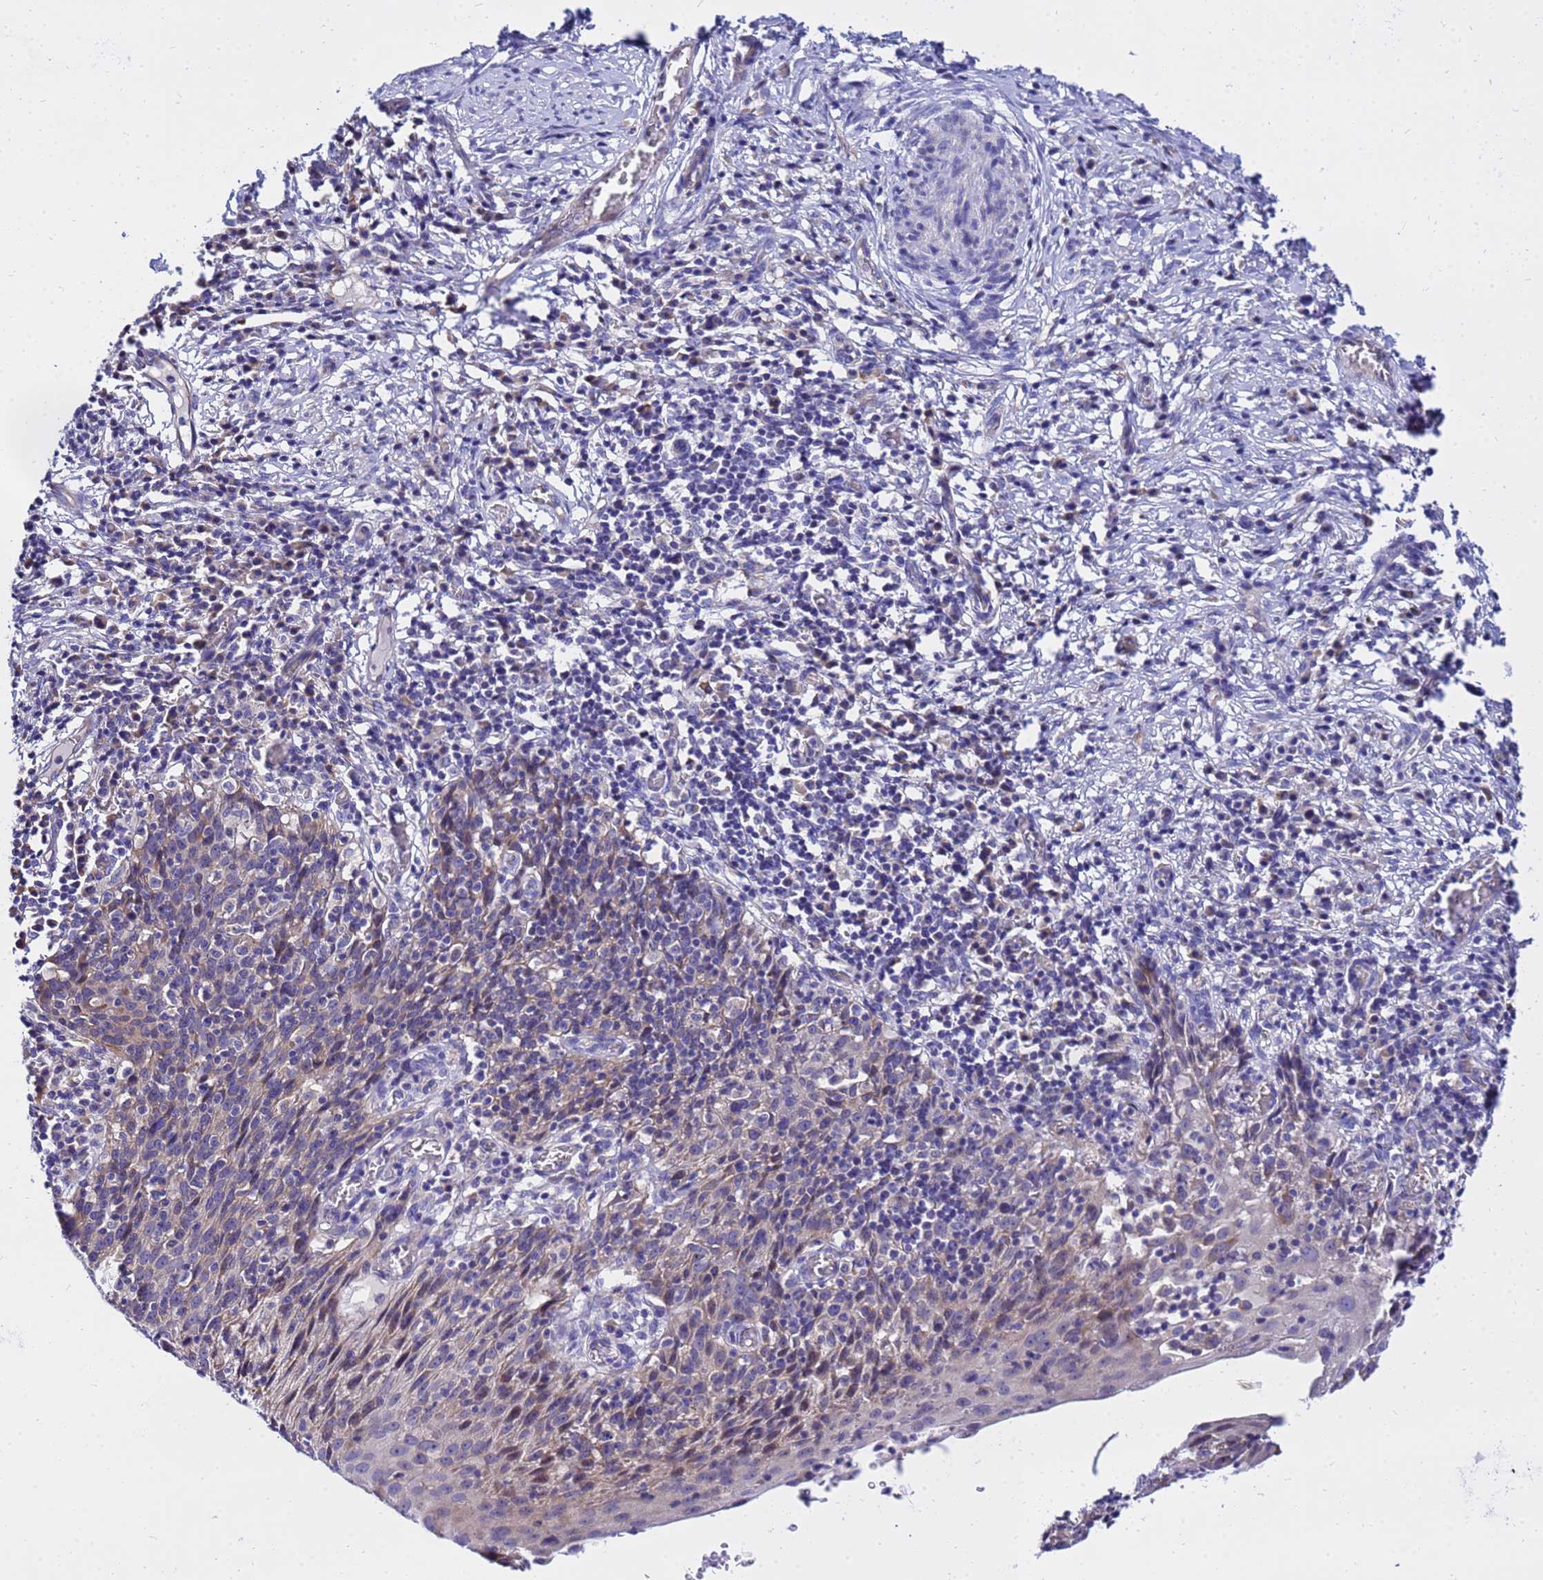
{"staining": {"intensity": "weak", "quantity": "<25%", "location": "cytoplasmic/membranous"}, "tissue": "cervical cancer", "cell_type": "Tumor cells", "image_type": "cancer", "snomed": [{"axis": "morphology", "description": "Squamous cell carcinoma, NOS"}, {"axis": "topography", "description": "Cervix"}], "caption": "A histopathology image of cervical cancer (squamous cell carcinoma) stained for a protein displays no brown staining in tumor cells.", "gene": "HERC5", "patient": {"sex": "female", "age": 50}}